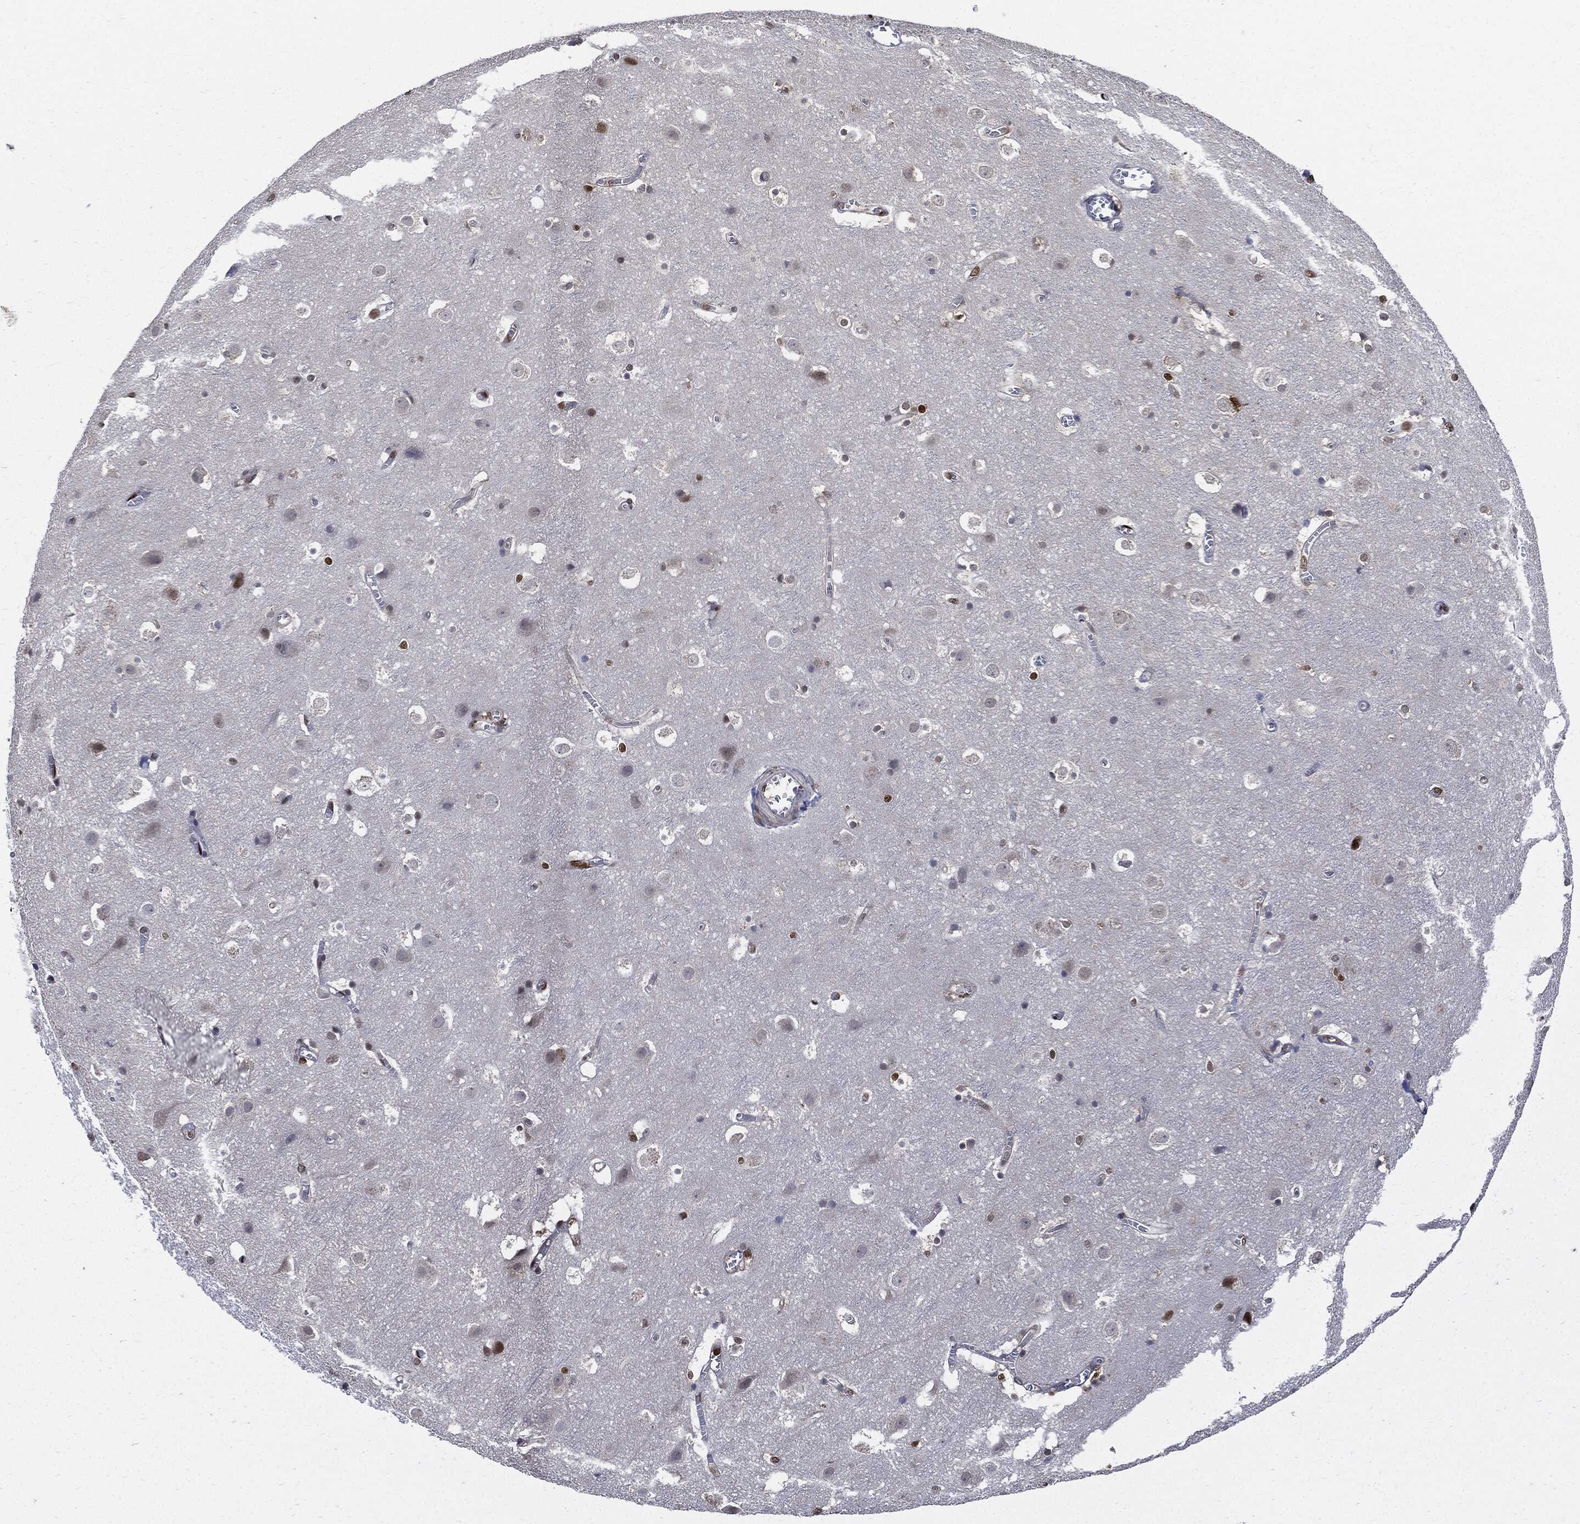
{"staining": {"intensity": "strong", "quantity": ">75%", "location": "nuclear"}, "tissue": "cerebral cortex", "cell_type": "Endothelial cells", "image_type": "normal", "snomed": [{"axis": "morphology", "description": "Normal tissue, NOS"}, {"axis": "topography", "description": "Cerebral cortex"}], "caption": "DAB (3,3'-diaminobenzidine) immunohistochemical staining of unremarkable cerebral cortex shows strong nuclear protein staining in about >75% of endothelial cells.", "gene": "PCNA", "patient": {"sex": "male", "age": 59}}